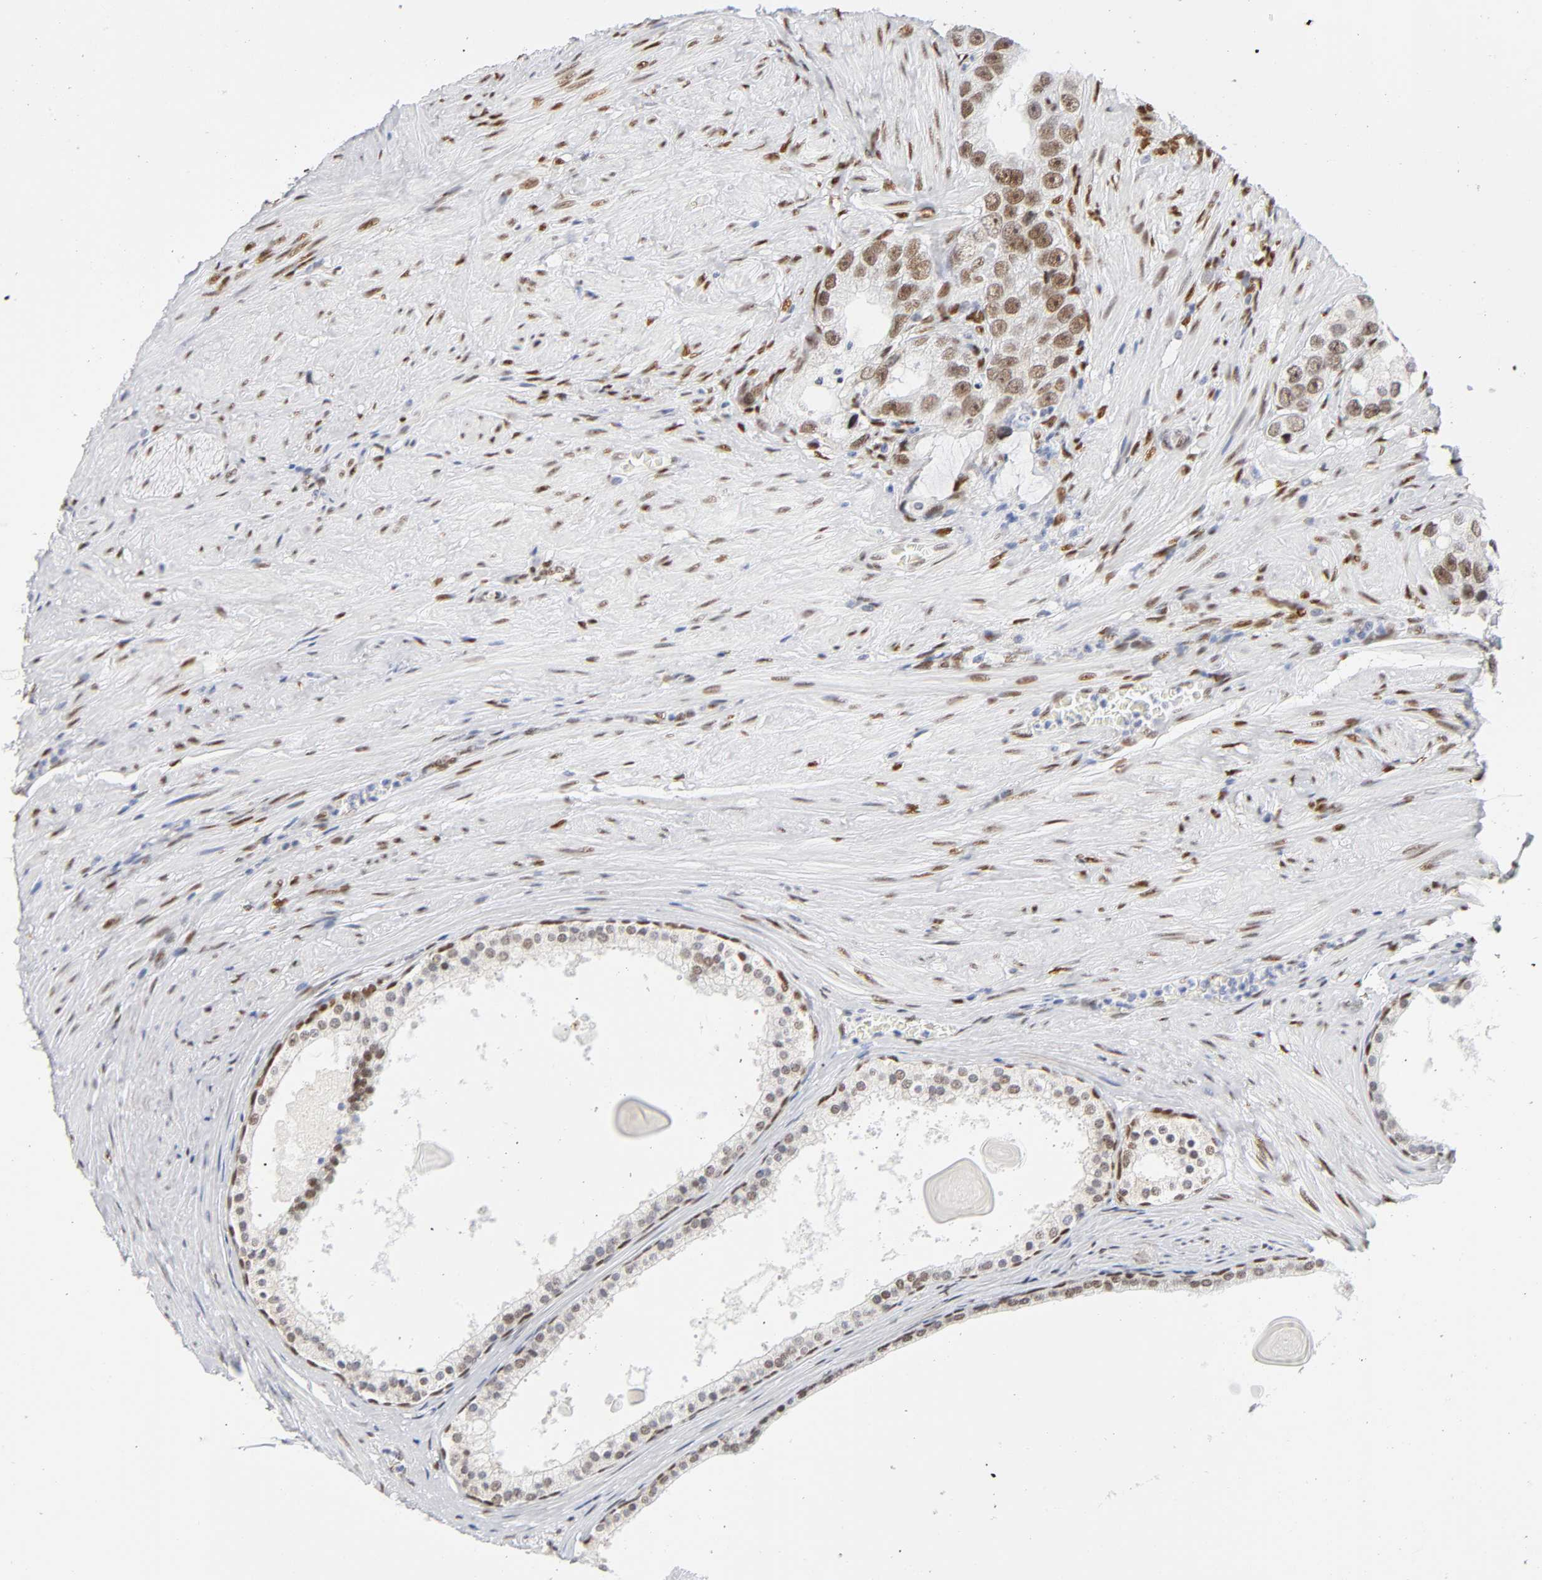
{"staining": {"intensity": "weak", "quantity": ">75%", "location": "nuclear"}, "tissue": "prostate cancer", "cell_type": "Tumor cells", "image_type": "cancer", "snomed": [{"axis": "morphology", "description": "Adenocarcinoma, High grade"}, {"axis": "topography", "description": "Prostate"}], "caption": "Brown immunohistochemical staining in human prostate cancer (high-grade adenocarcinoma) exhibits weak nuclear staining in about >75% of tumor cells.", "gene": "NFIC", "patient": {"sex": "male", "age": 63}}